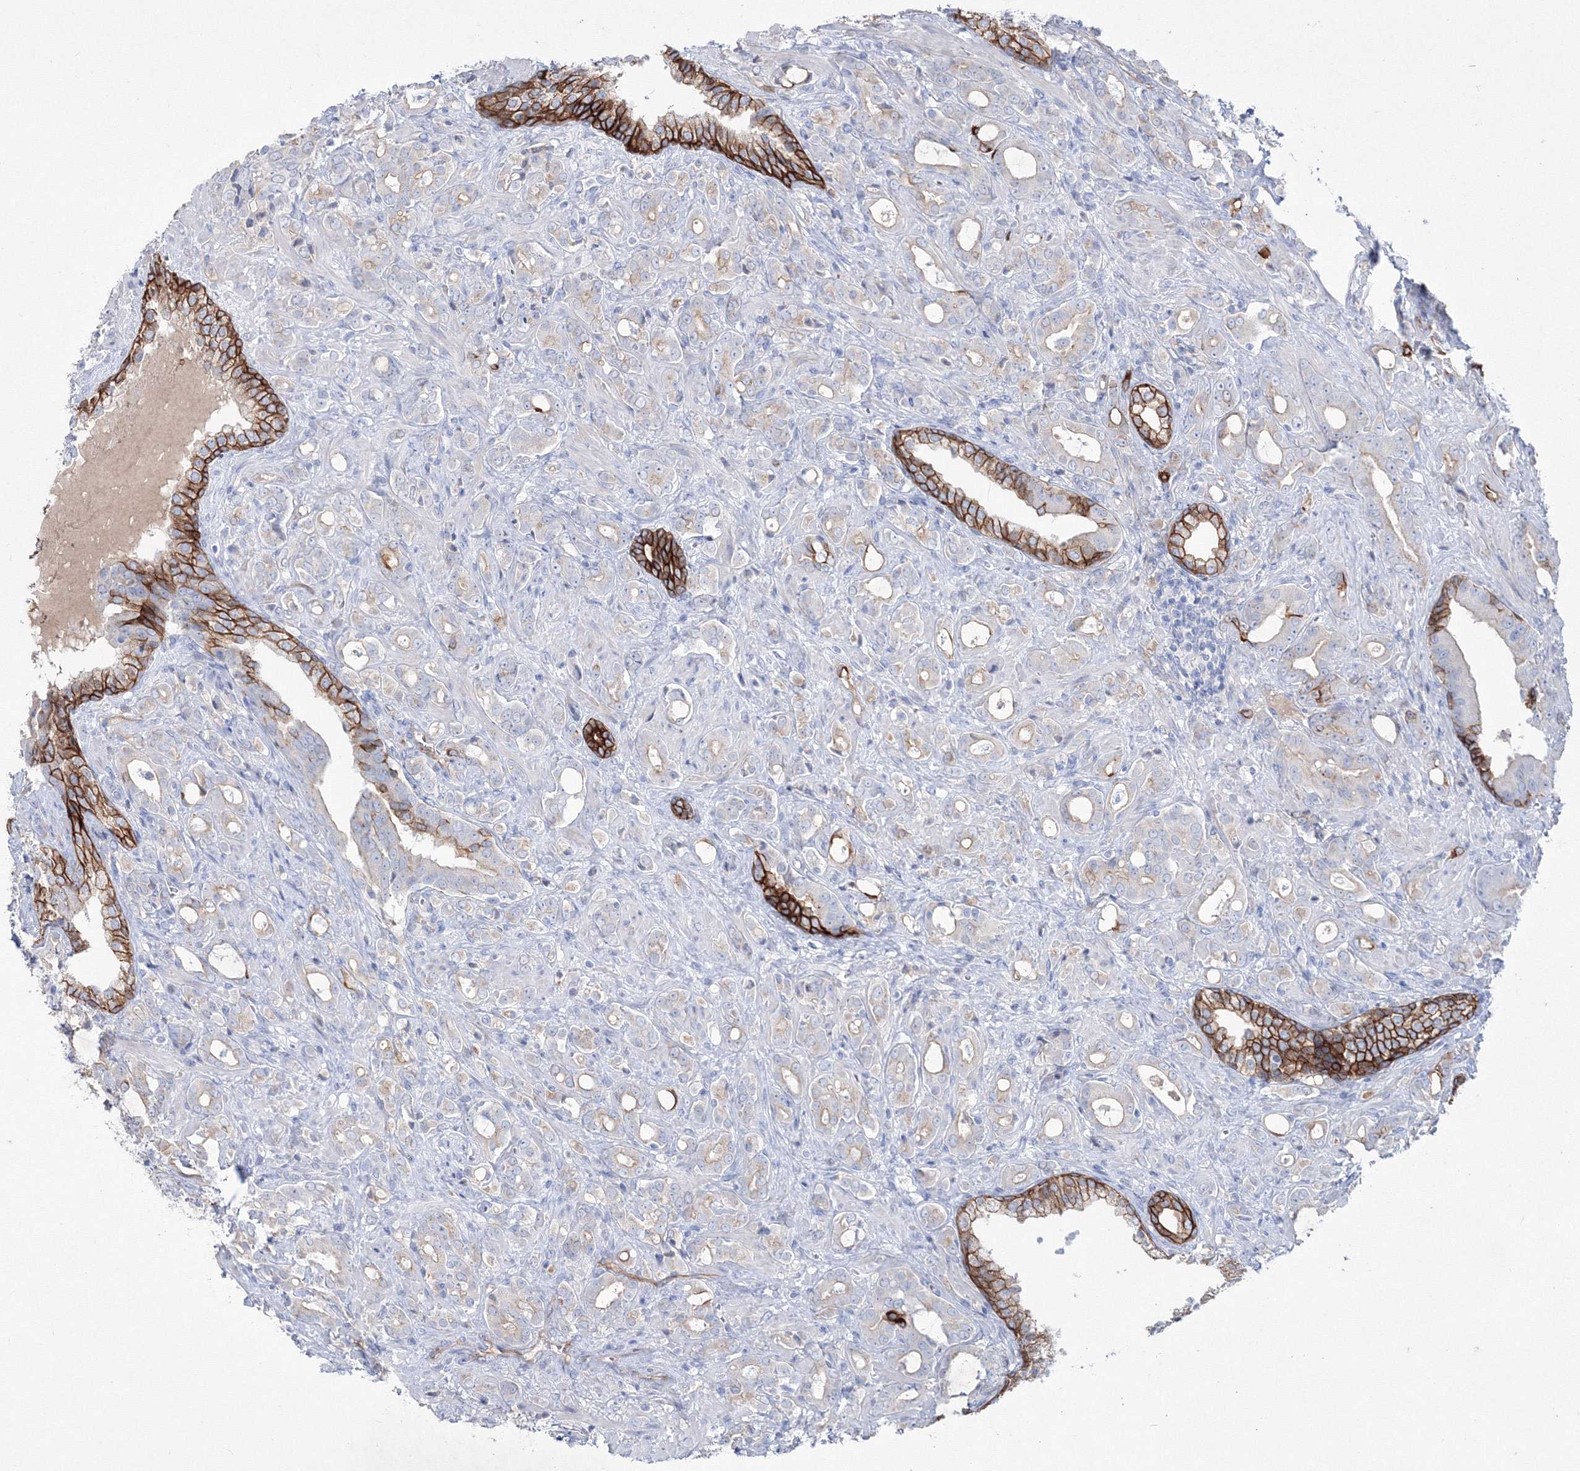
{"staining": {"intensity": "strong", "quantity": "25%-75%", "location": "cytoplasmic/membranous"}, "tissue": "prostate cancer", "cell_type": "Tumor cells", "image_type": "cancer", "snomed": [{"axis": "morphology", "description": "Adenocarcinoma, High grade"}, {"axis": "topography", "description": "Prostate"}], "caption": "Prostate adenocarcinoma (high-grade) stained for a protein shows strong cytoplasmic/membranous positivity in tumor cells. (IHC, brightfield microscopy, high magnification).", "gene": "TMEM139", "patient": {"sex": "male", "age": 72}}